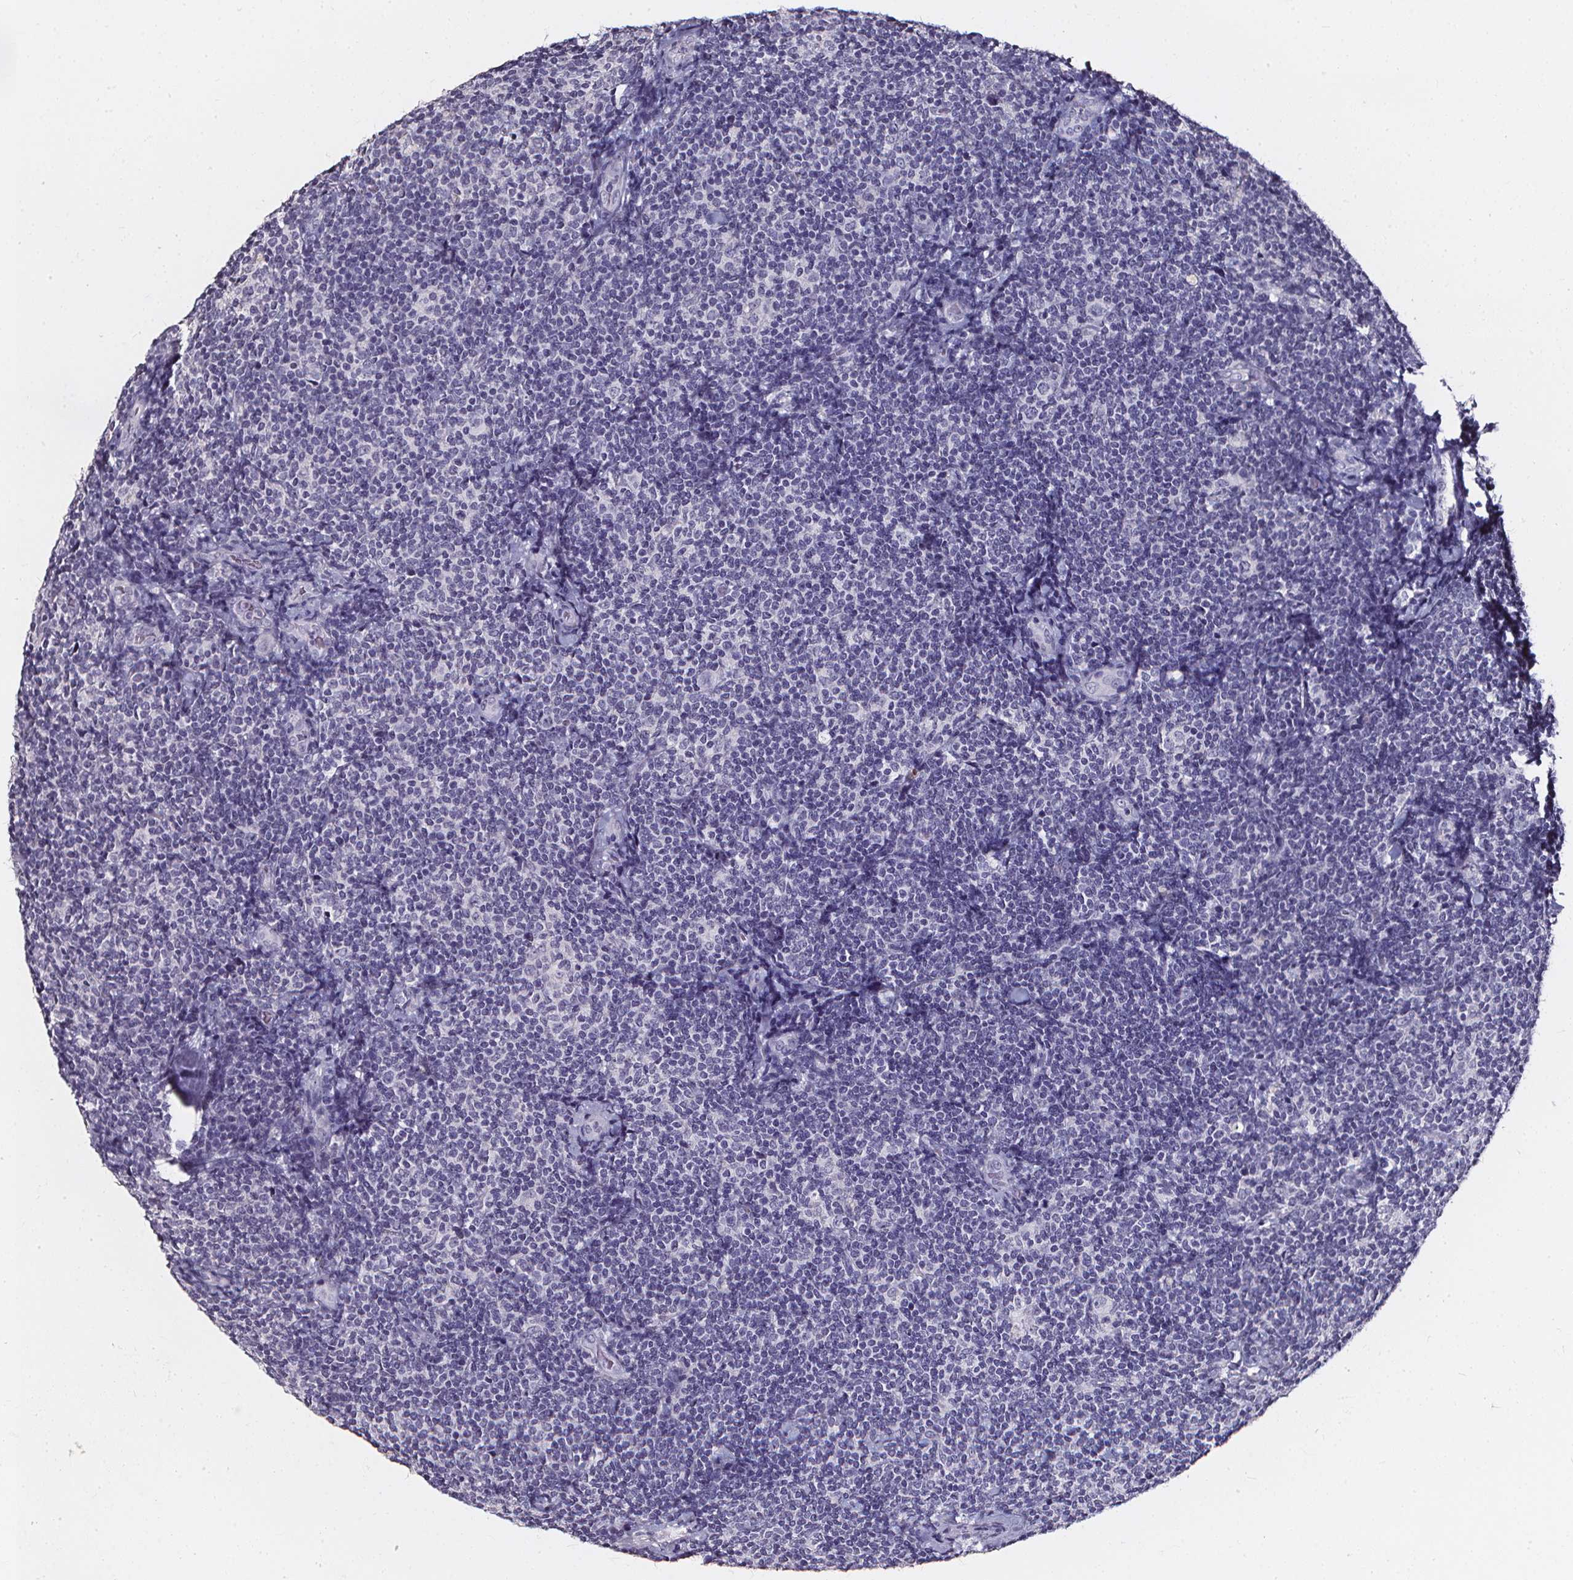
{"staining": {"intensity": "negative", "quantity": "none", "location": "none"}, "tissue": "lymphoma", "cell_type": "Tumor cells", "image_type": "cancer", "snomed": [{"axis": "morphology", "description": "Malignant lymphoma, non-Hodgkin's type, Low grade"}, {"axis": "topography", "description": "Lymph node"}], "caption": "There is no significant positivity in tumor cells of lymphoma.", "gene": "DEFA5", "patient": {"sex": "female", "age": 56}}